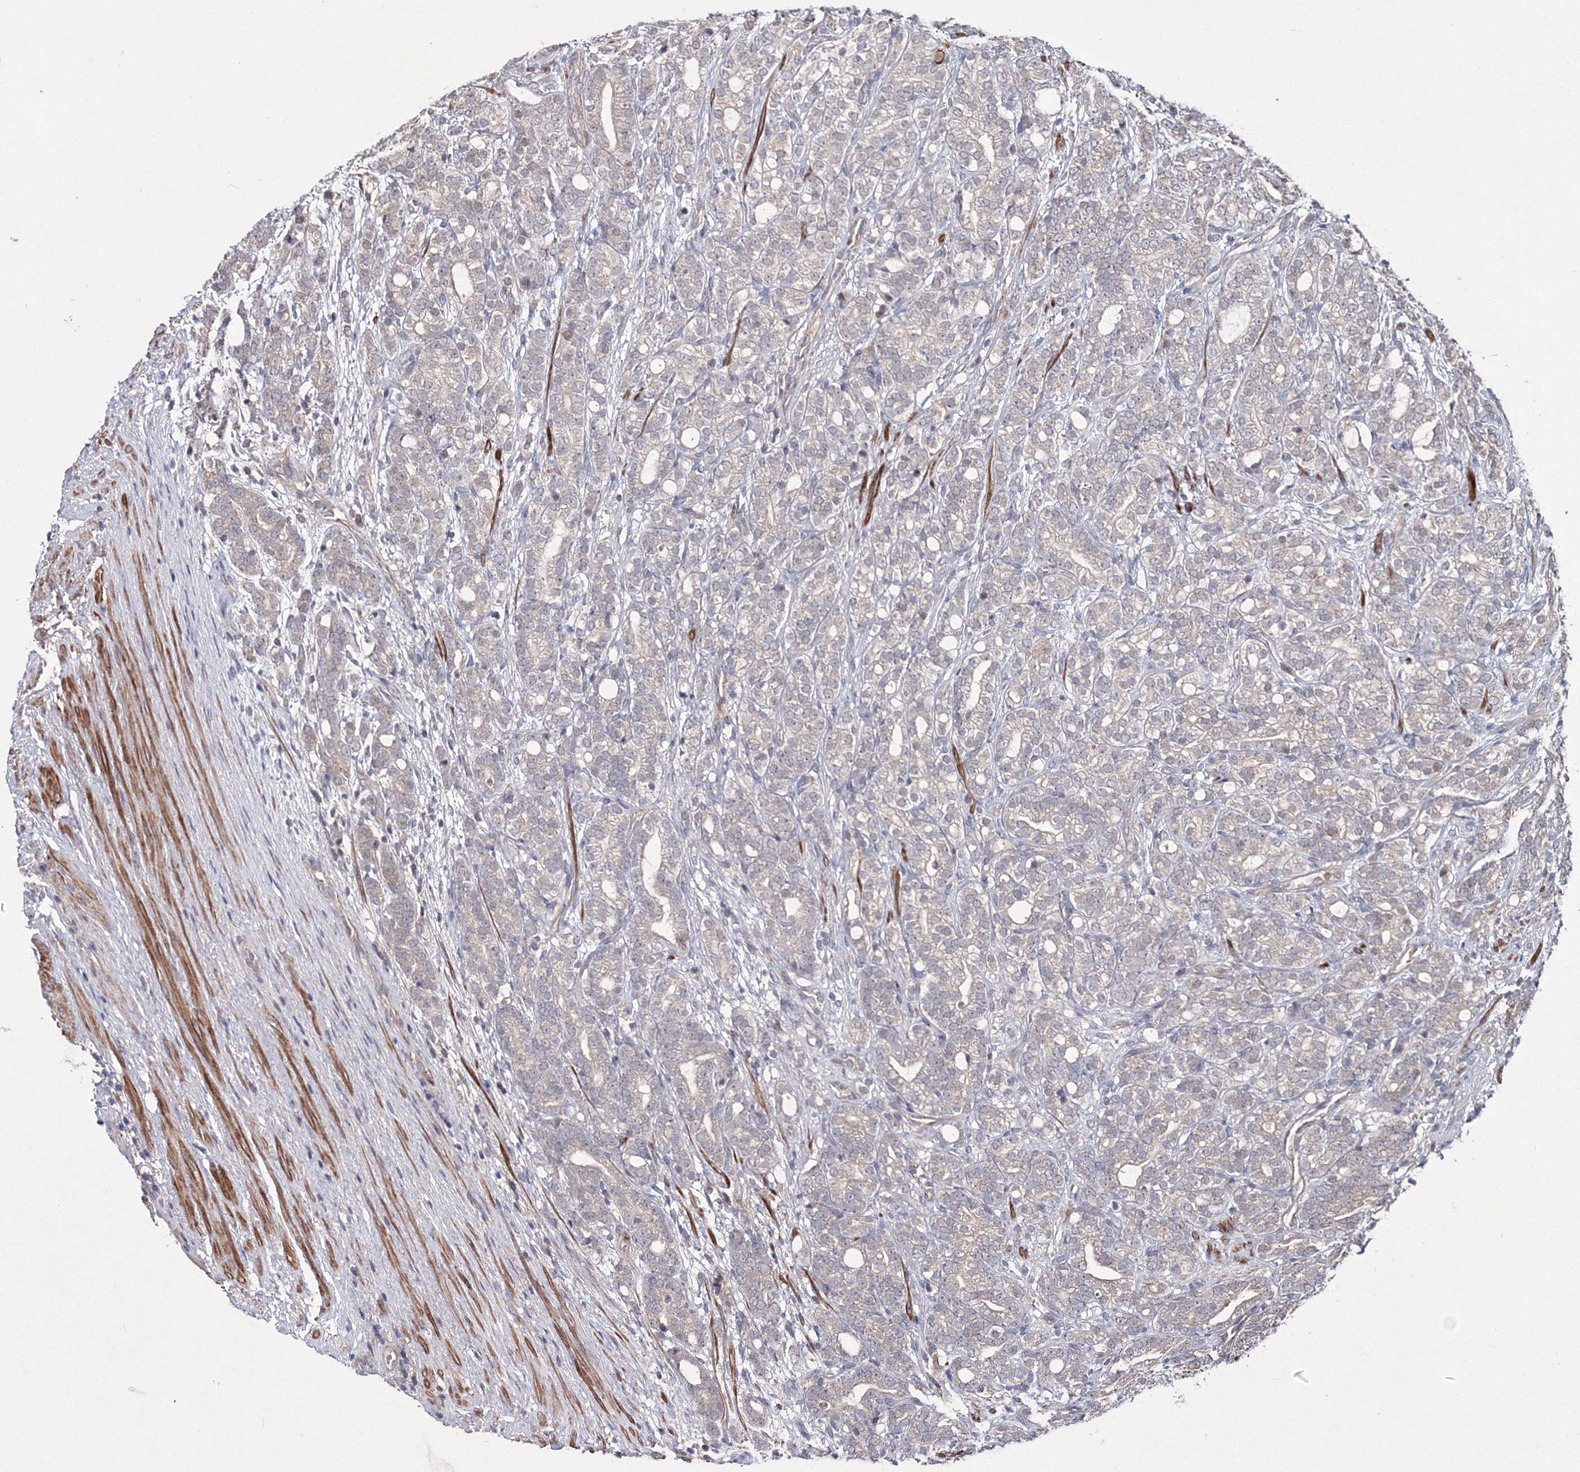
{"staining": {"intensity": "negative", "quantity": "none", "location": "none"}, "tissue": "prostate cancer", "cell_type": "Tumor cells", "image_type": "cancer", "snomed": [{"axis": "morphology", "description": "Adenocarcinoma, High grade"}, {"axis": "topography", "description": "Prostate"}], "caption": "An image of prostate high-grade adenocarcinoma stained for a protein demonstrates no brown staining in tumor cells.", "gene": "PPP2R2B", "patient": {"sex": "male", "age": 57}}